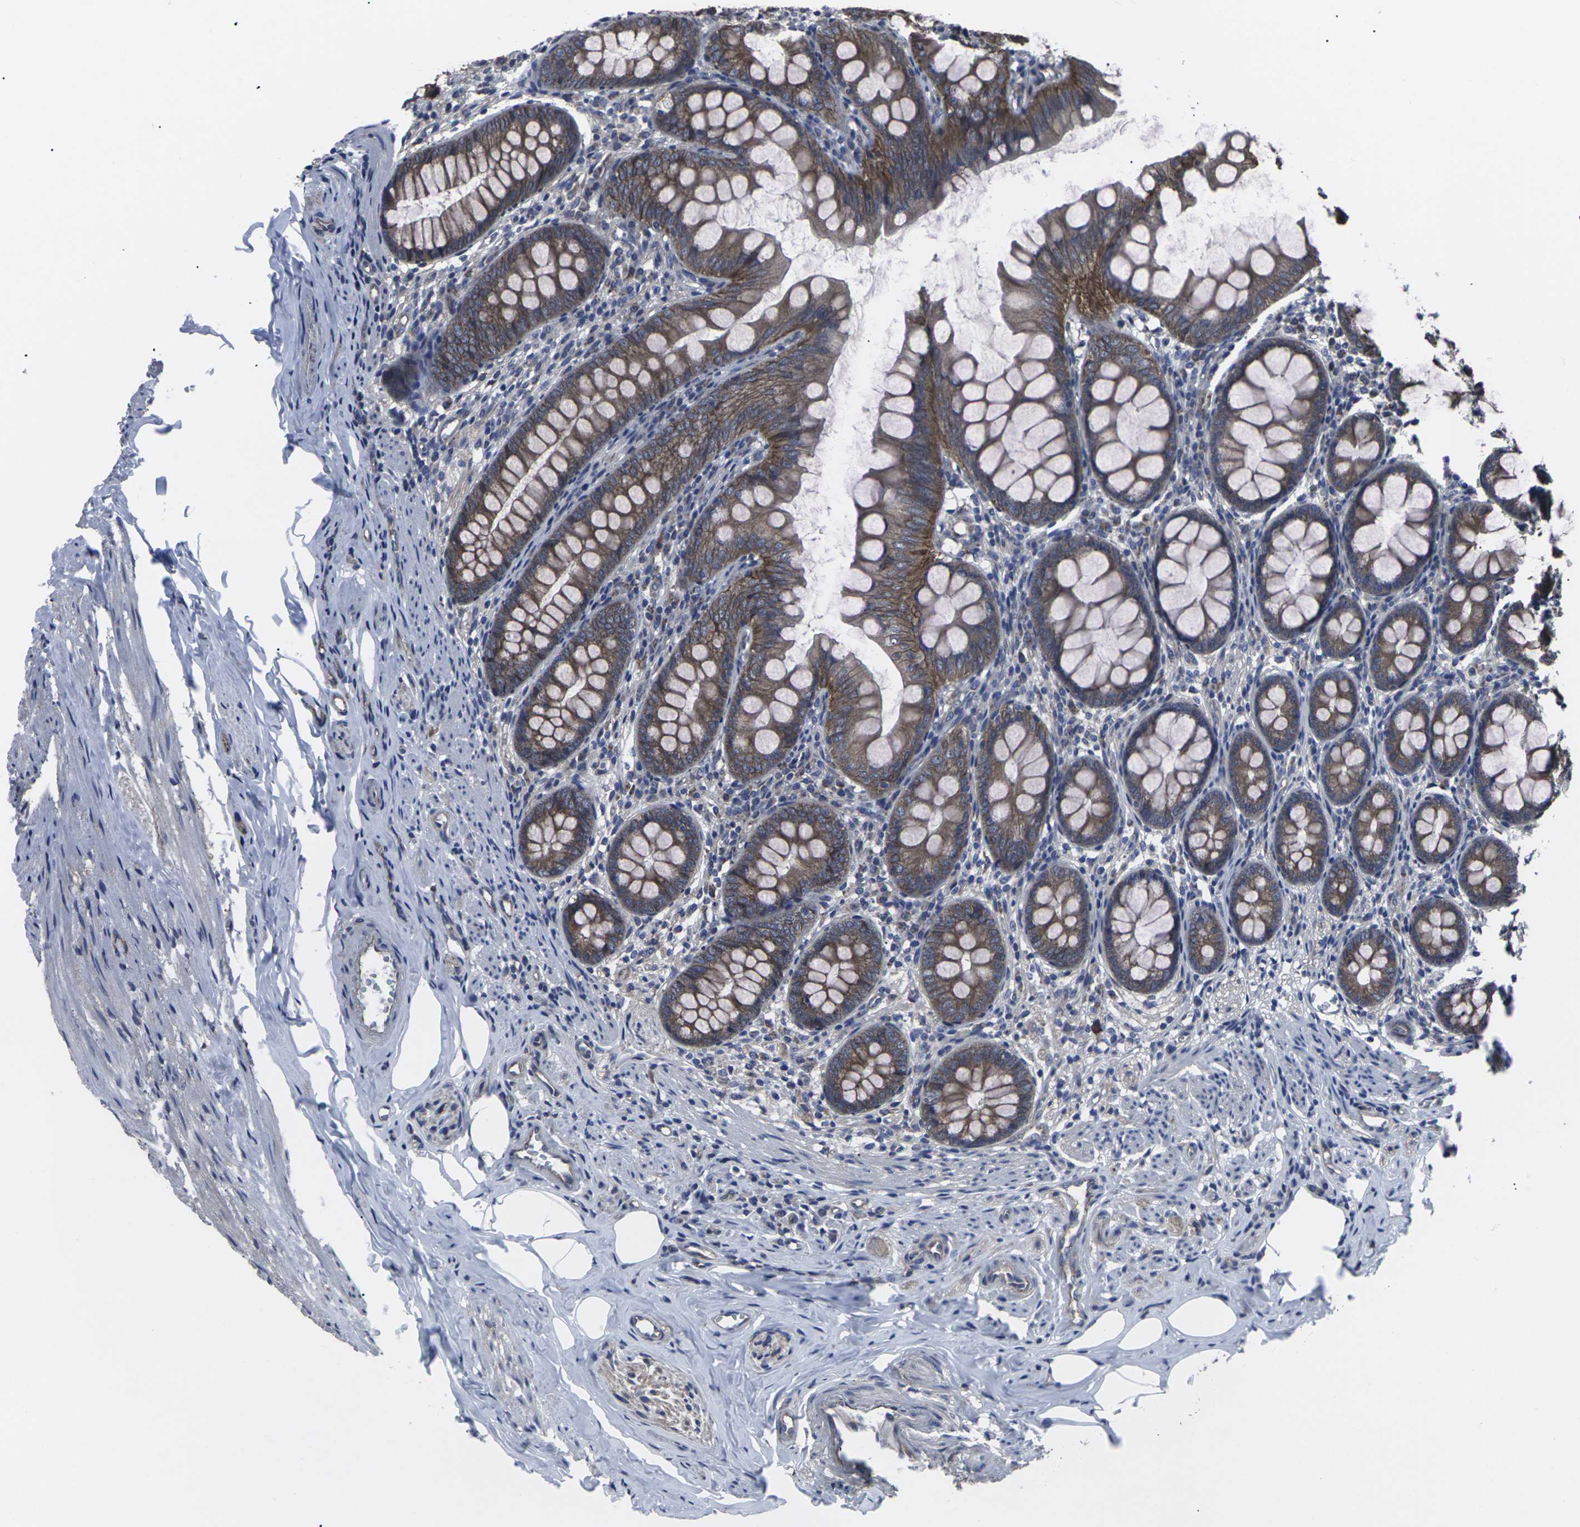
{"staining": {"intensity": "strong", "quantity": ">75%", "location": "cytoplasmic/membranous"}, "tissue": "appendix", "cell_type": "Glandular cells", "image_type": "normal", "snomed": [{"axis": "morphology", "description": "Normal tissue, NOS"}, {"axis": "topography", "description": "Appendix"}], "caption": "Immunohistochemical staining of unremarkable appendix exhibits high levels of strong cytoplasmic/membranous positivity in approximately >75% of glandular cells.", "gene": "MAPKAPK2", "patient": {"sex": "female", "age": 77}}